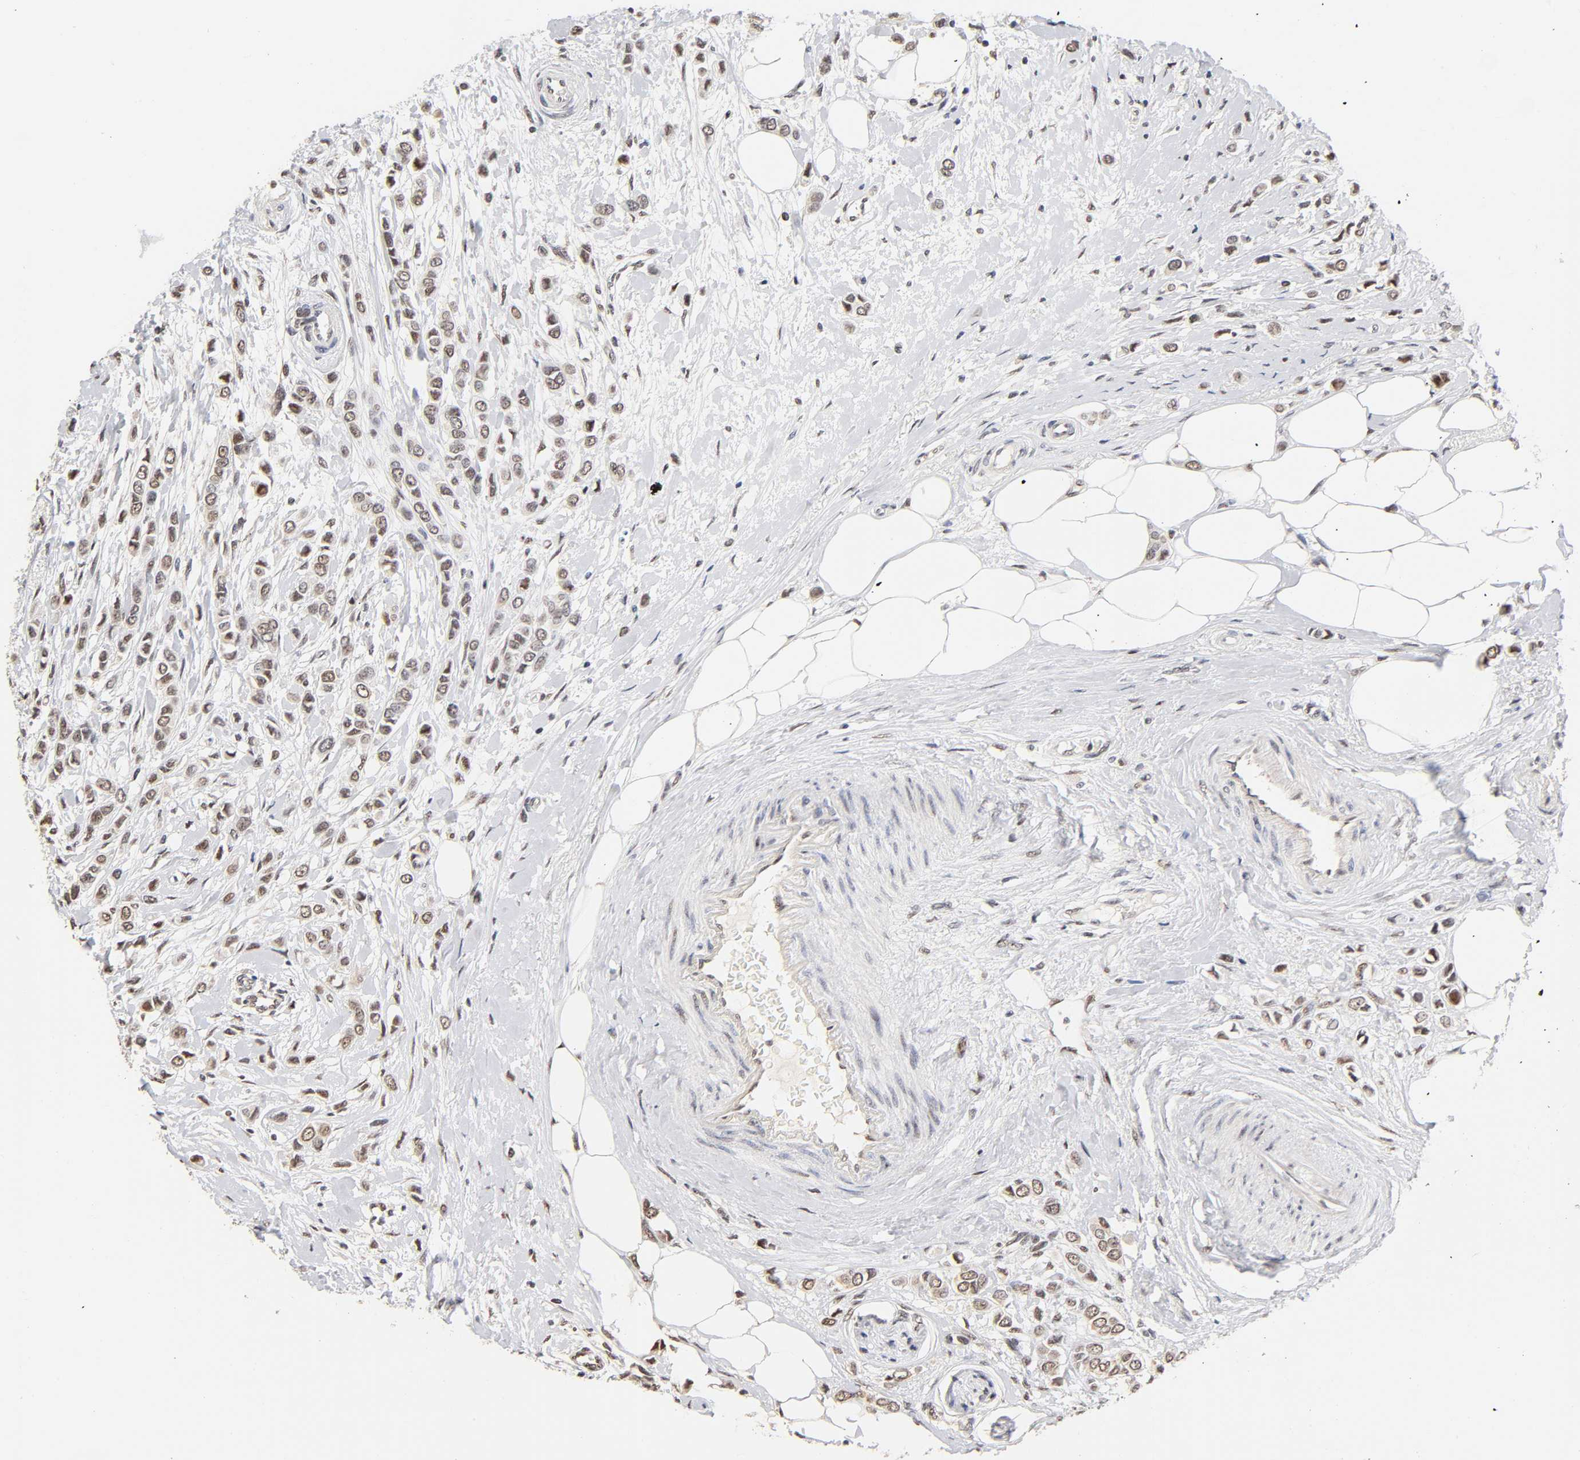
{"staining": {"intensity": "moderate", "quantity": ">75%", "location": "nuclear"}, "tissue": "breast cancer", "cell_type": "Tumor cells", "image_type": "cancer", "snomed": [{"axis": "morphology", "description": "Lobular carcinoma"}, {"axis": "topography", "description": "Breast"}], "caption": "An image of lobular carcinoma (breast) stained for a protein reveals moderate nuclear brown staining in tumor cells.", "gene": "TP53RK", "patient": {"sex": "female", "age": 51}}